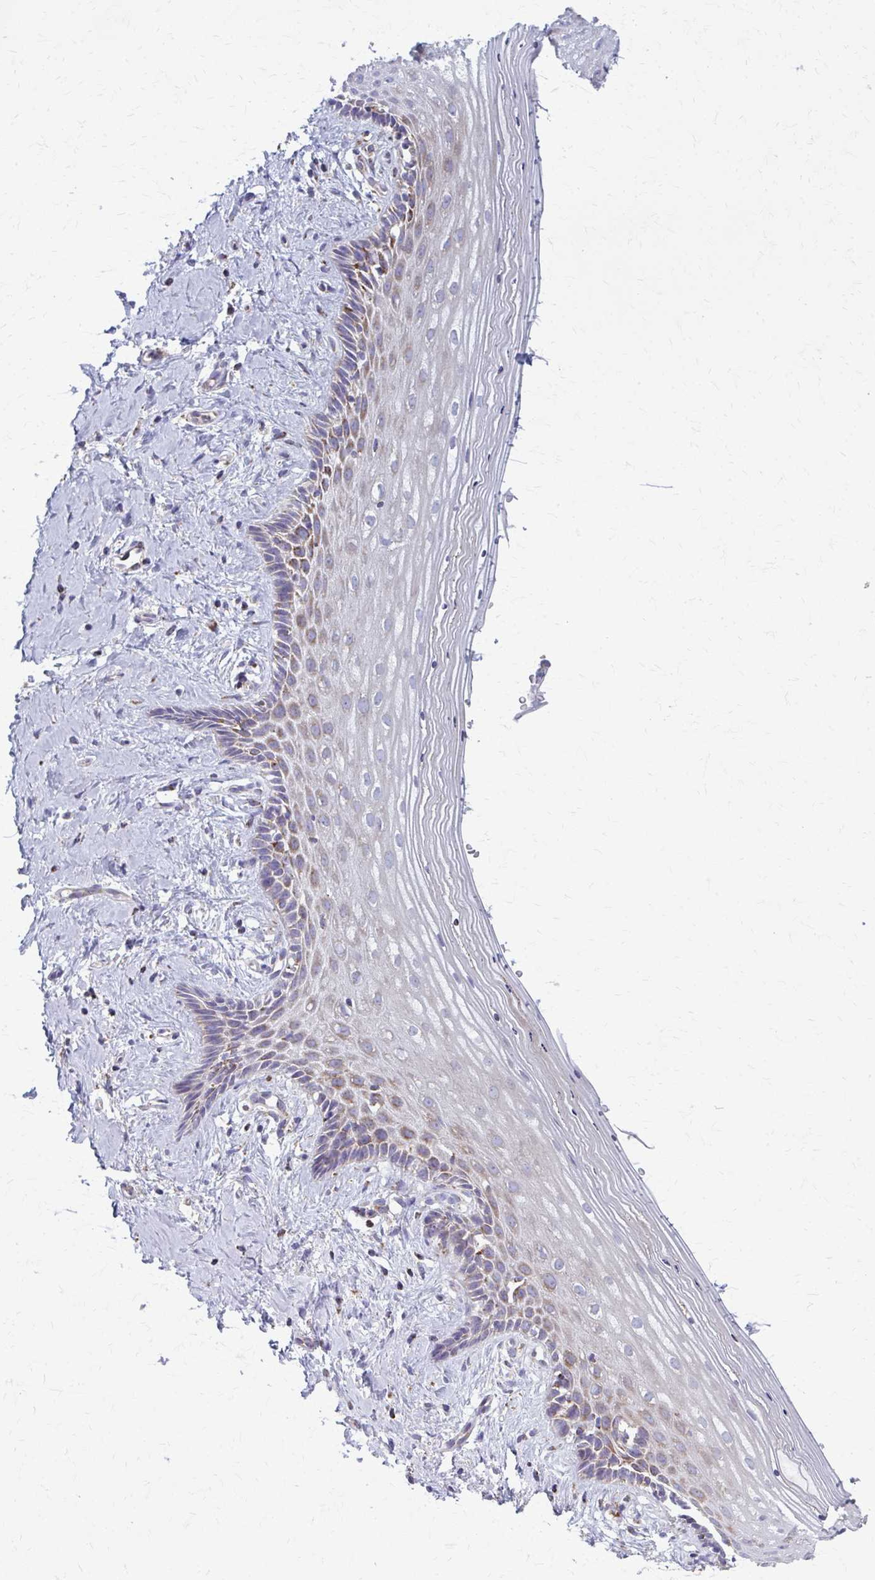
{"staining": {"intensity": "moderate", "quantity": "25%-75%", "location": "cytoplasmic/membranous"}, "tissue": "vagina", "cell_type": "Squamous epithelial cells", "image_type": "normal", "snomed": [{"axis": "morphology", "description": "Normal tissue, NOS"}, {"axis": "topography", "description": "Vagina"}], "caption": "This is a histology image of immunohistochemistry staining of unremarkable vagina, which shows moderate expression in the cytoplasmic/membranous of squamous epithelial cells.", "gene": "TVP23A", "patient": {"sex": "female", "age": 42}}